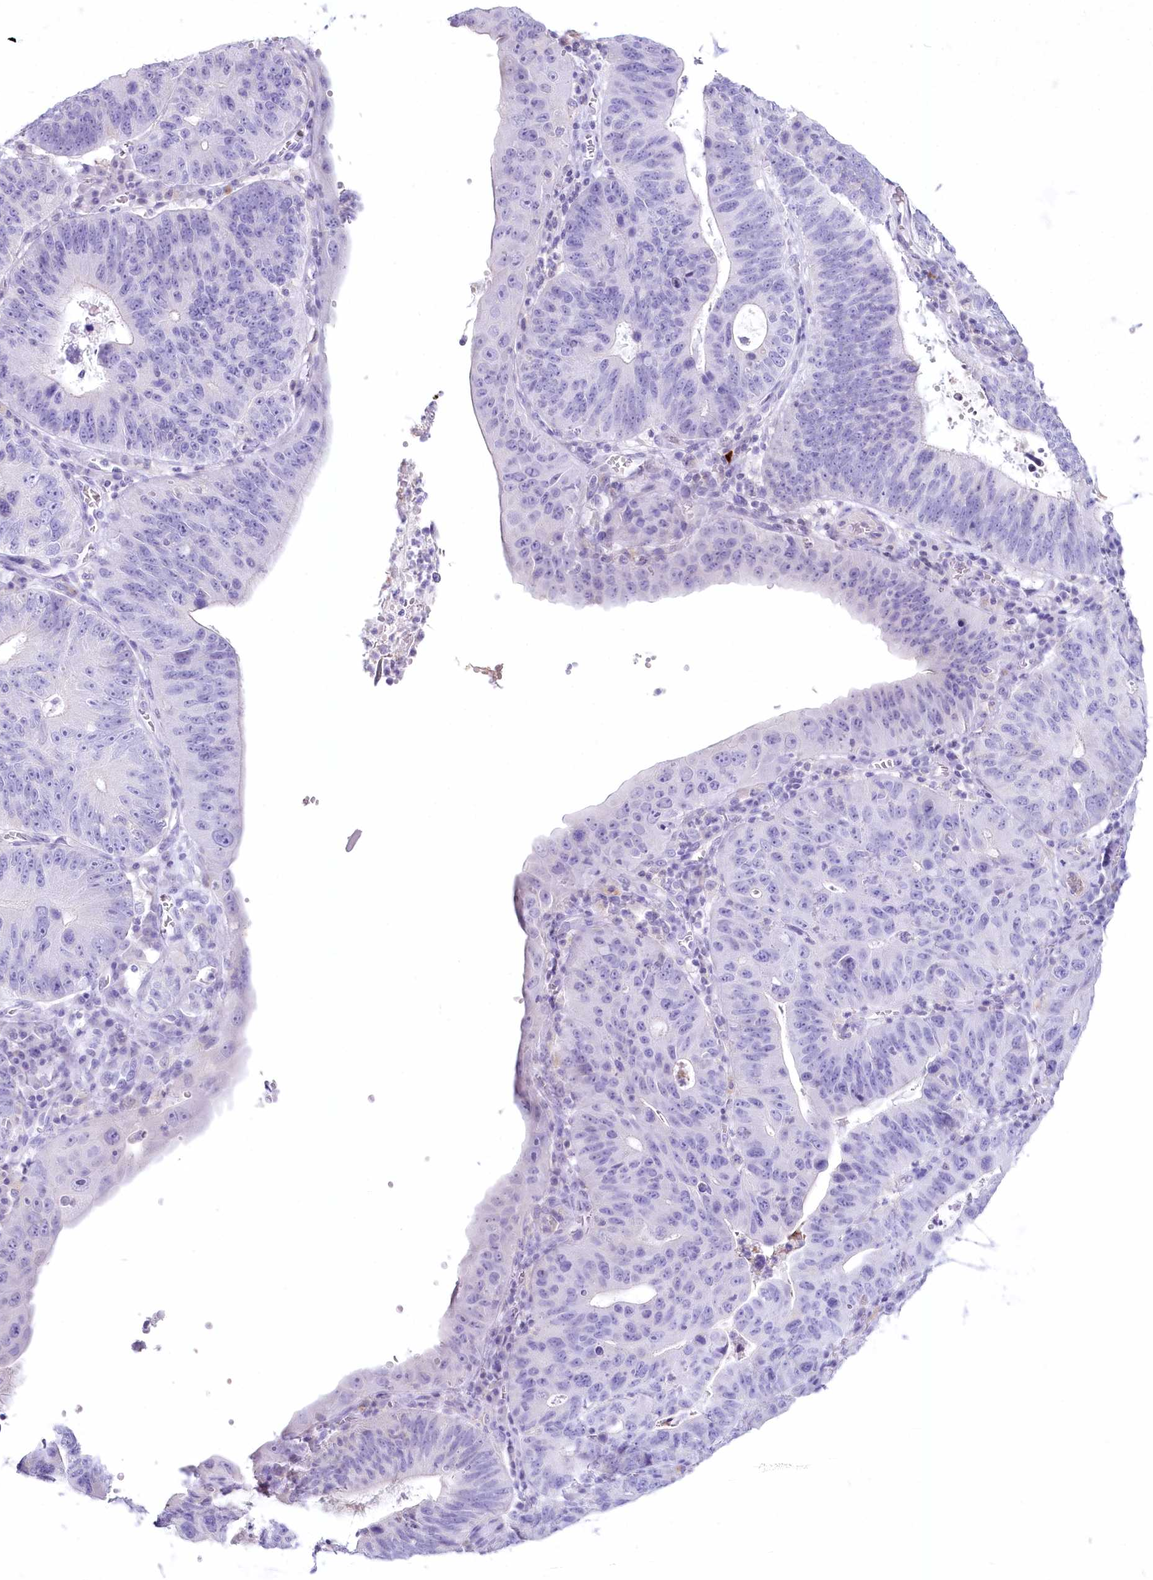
{"staining": {"intensity": "negative", "quantity": "none", "location": "none"}, "tissue": "stomach cancer", "cell_type": "Tumor cells", "image_type": "cancer", "snomed": [{"axis": "morphology", "description": "Adenocarcinoma, NOS"}, {"axis": "topography", "description": "Stomach"}], "caption": "Protein analysis of adenocarcinoma (stomach) displays no significant staining in tumor cells.", "gene": "MYOZ1", "patient": {"sex": "male", "age": 59}}